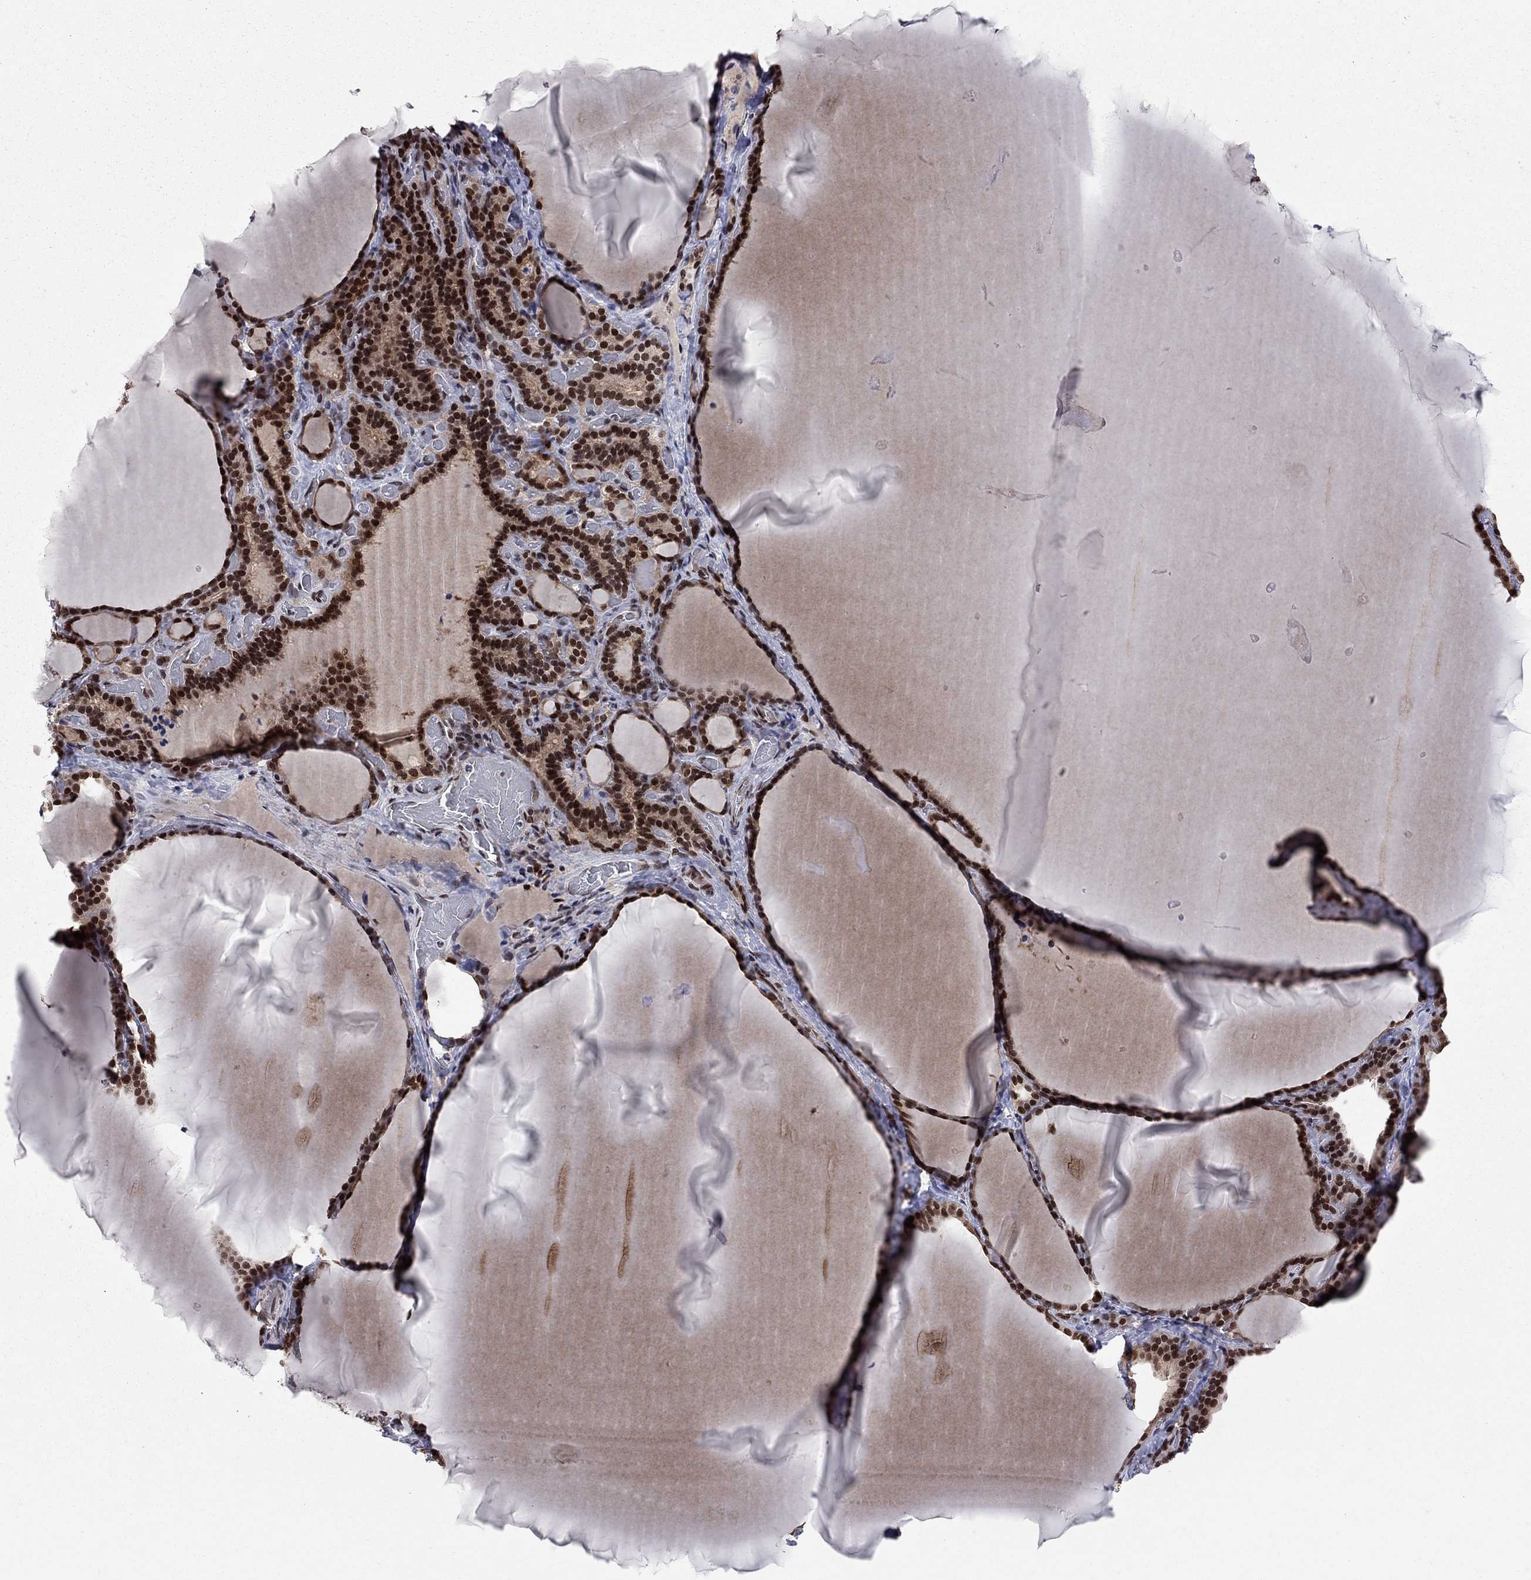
{"staining": {"intensity": "strong", "quantity": ">75%", "location": "nuclear"}, "tissue": "thyroid gland", "cell_type": "Glandular cells", "image_type": "normal", "snomed": [{"axis": "morphology", "description": "Normal tissue, NOS"}, {"axis": "morphology", "description": "Hyperplasia, NOS"}, {"axis": "topography", "description": "Thyroid gland"}], "caption": "Immunohistochemical staining of normal thyroid gland shows strong nuclear protein positivity in approximately >75% of glandular cells. Nuclei are stained in blue.", "gene": "SAP30L", "patient": {"sex": "female", "age": 27}}